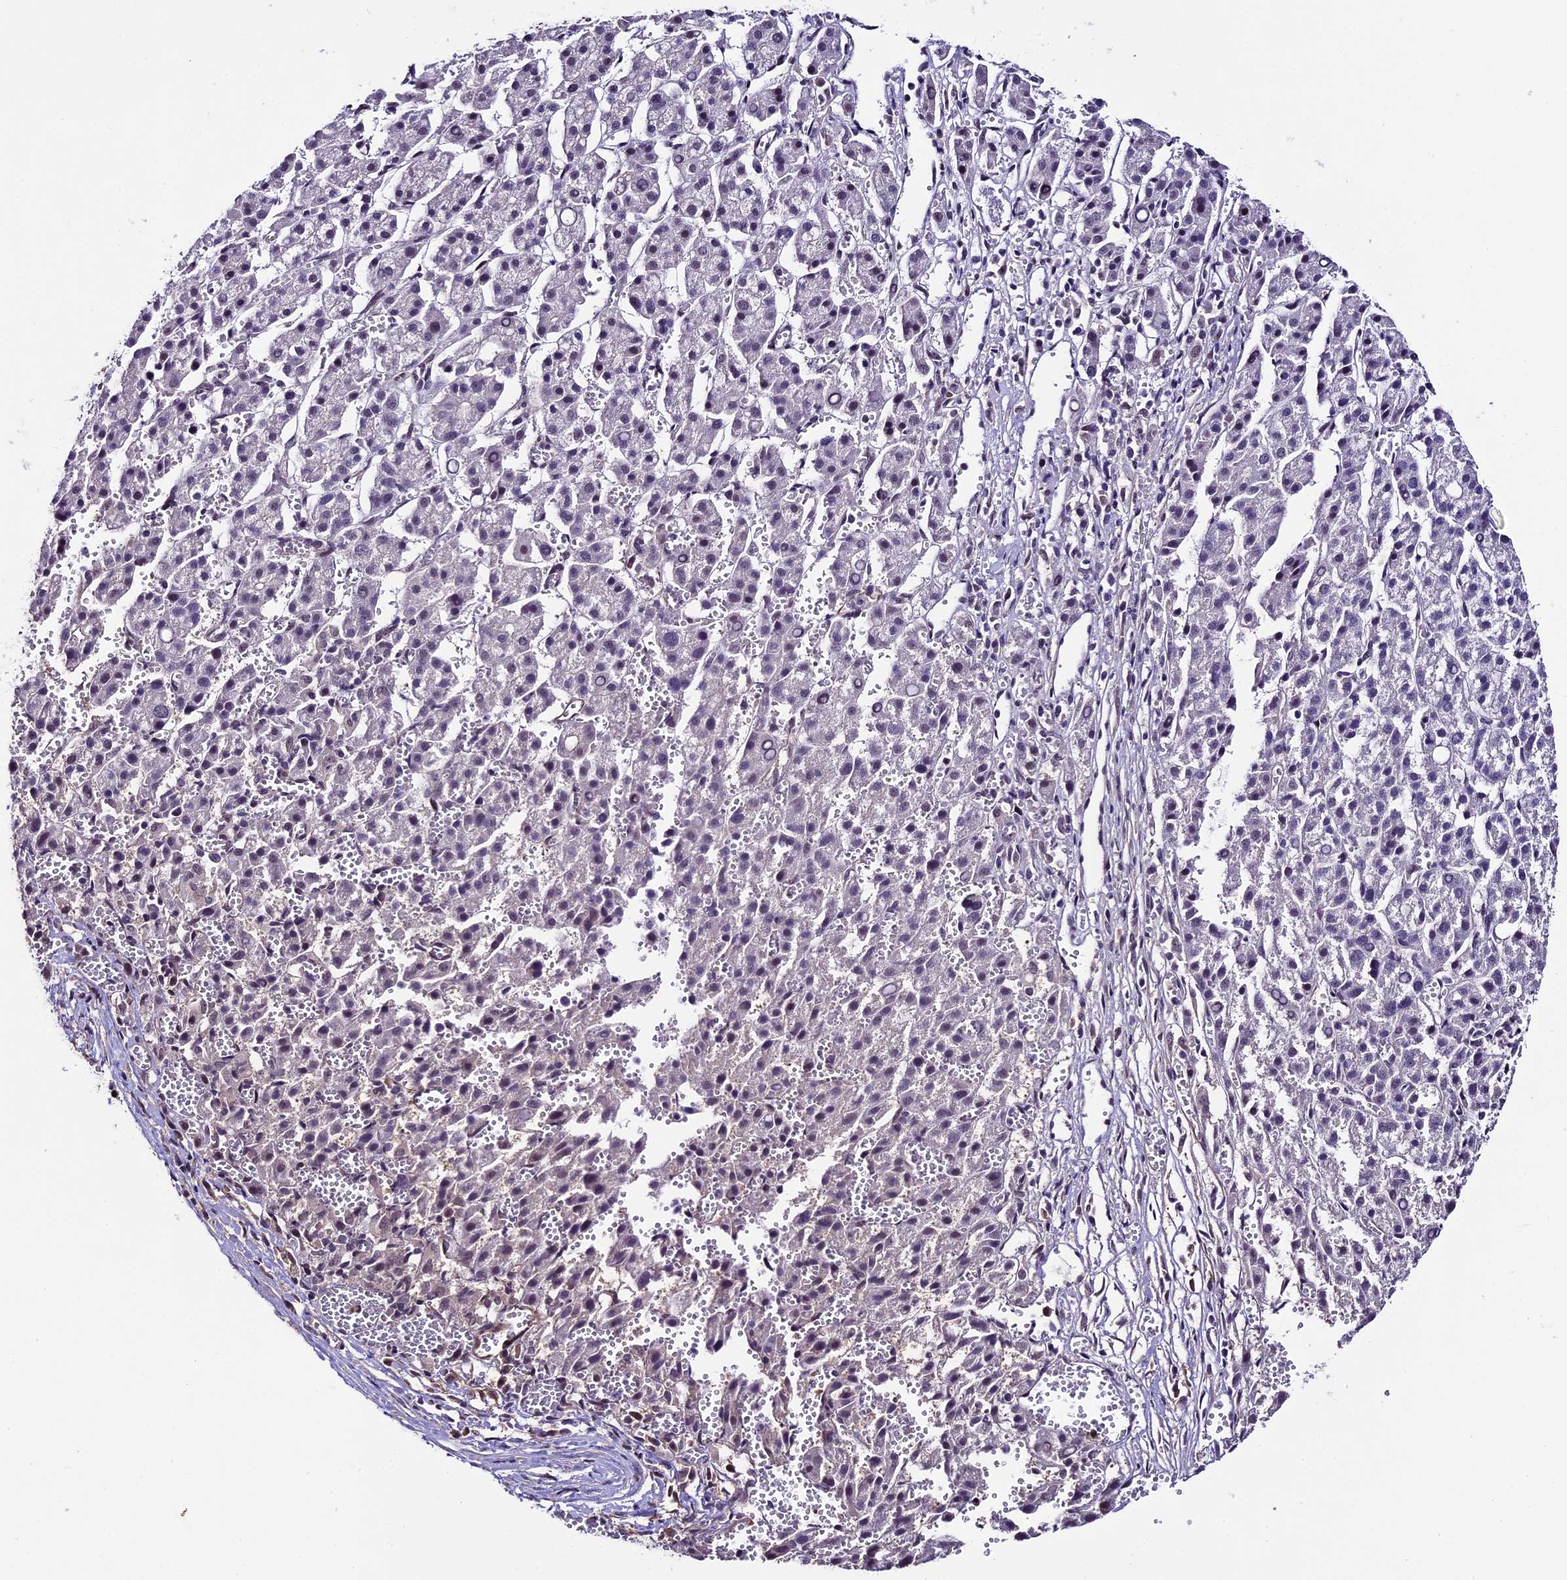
{"staining": {"intensity": "negative", "quantity": "none", "location": "none"}, "tissue": "liver cancer", "cell_type": "Tumor cells", "image_type": "cancer", "snomed": [{"axis": "morphology", "description": "Carcinoma, Hepatocellular, NOS"}, {"axis": "topography", "description": "Liver"}], "caption": "The micrograph shows no staining of tumor cells in hepatocellular carcinoma (liver).", "gene": "TCP11L2", "patient": {"sex": "female", "age": 58}}